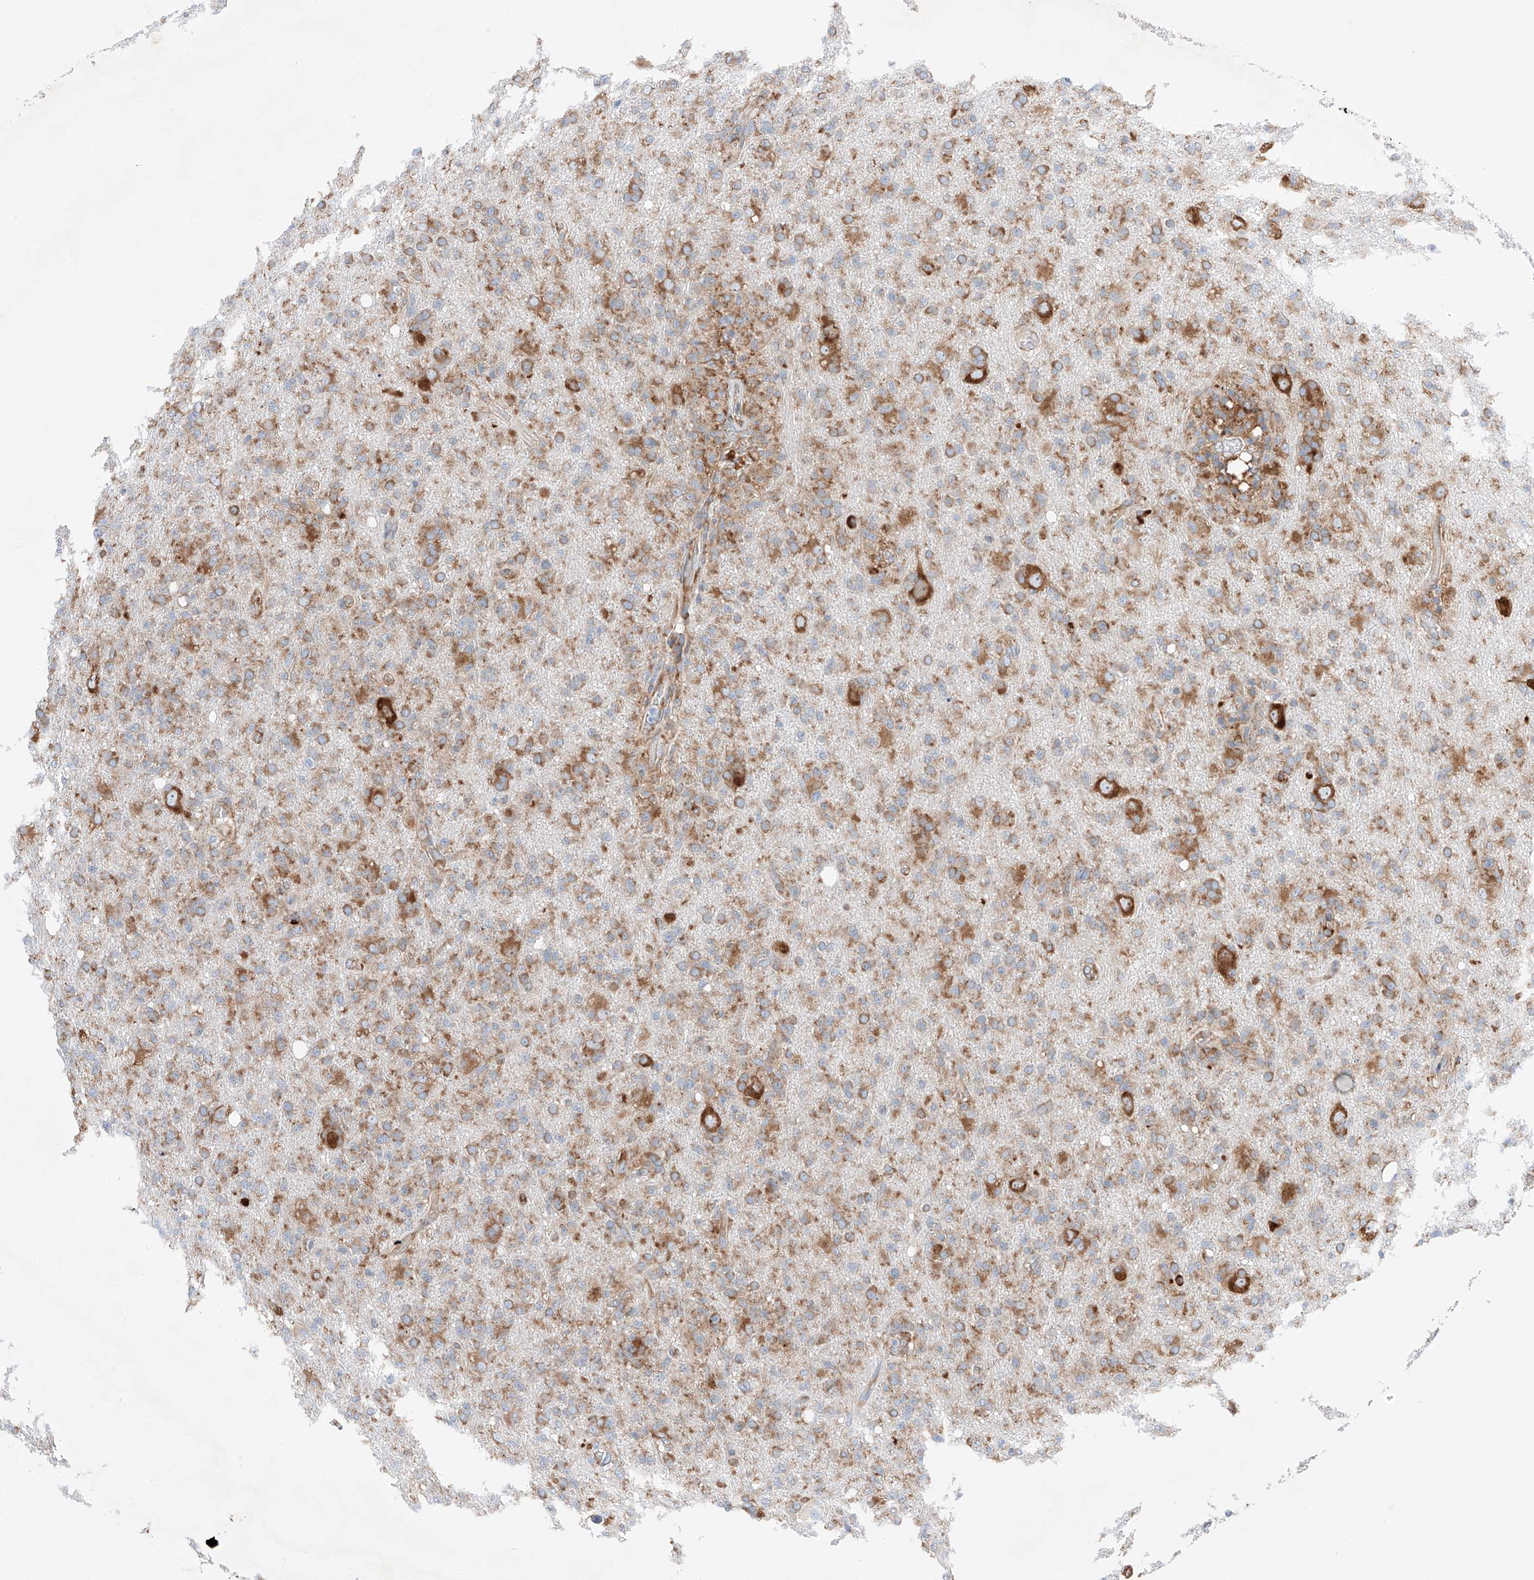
{"staining": {"intensity": "moderate", "quantity": ">75%", "location": "cytoplasmic/membranous"}, "tissue": "glioma", "cell_type": "Tumor cells", "image_type": "cancer", "snomed": [{"axis": "morphology", "description": "Glioma, malignant, High grade"}, {"axis": "topography", "description": "Brain"}], "caption": "Brown immunohistochemical staining in human glioma shows moderate cytoplasmic/membranous expression in about >75% of tumor cells.", "gene": "CRELD1", "patient": {"sex": "female", "age": 57}}